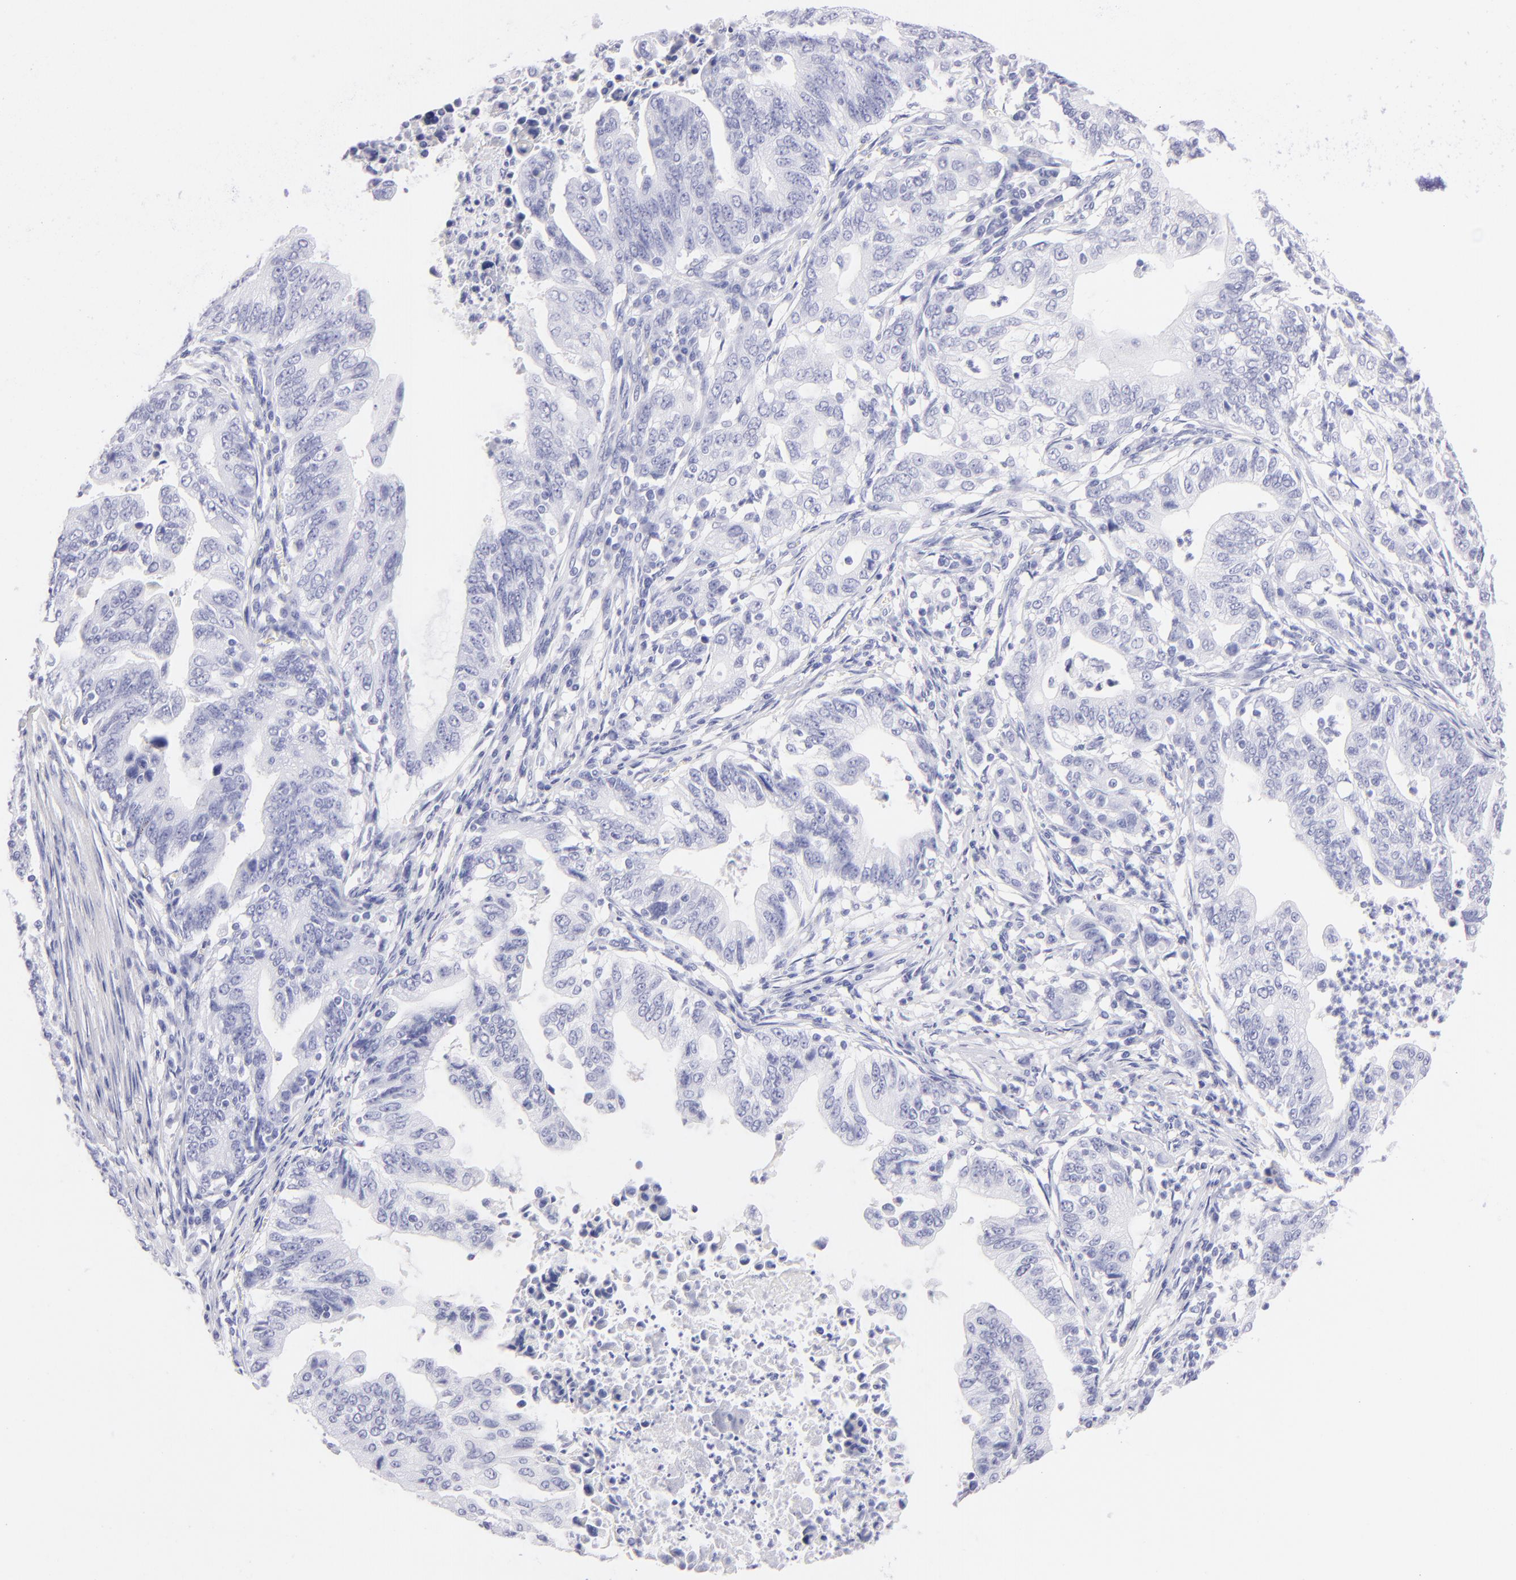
{"staining": {"intensity": "negative", "quantity": "none", "location": "none"}, "tissue": "stomach cancer", "cell_type": "Tumor cells", "image_type": "cancer", "snomed": [{"axis": "morphology", "description": "Adenocarcinoma, NOS"}, {"axis": "topography", "description": "Stomach, upper"}], "caption": "The micrograph demonstrates no staining of tumor cells in stomach adenocarcinoma. (DAB immunohistochemistry (IHC) visualized using brightfield microscopy, high magnification).", "gene": "PRPH", "patient": {"sex": "female", "age": 50}}